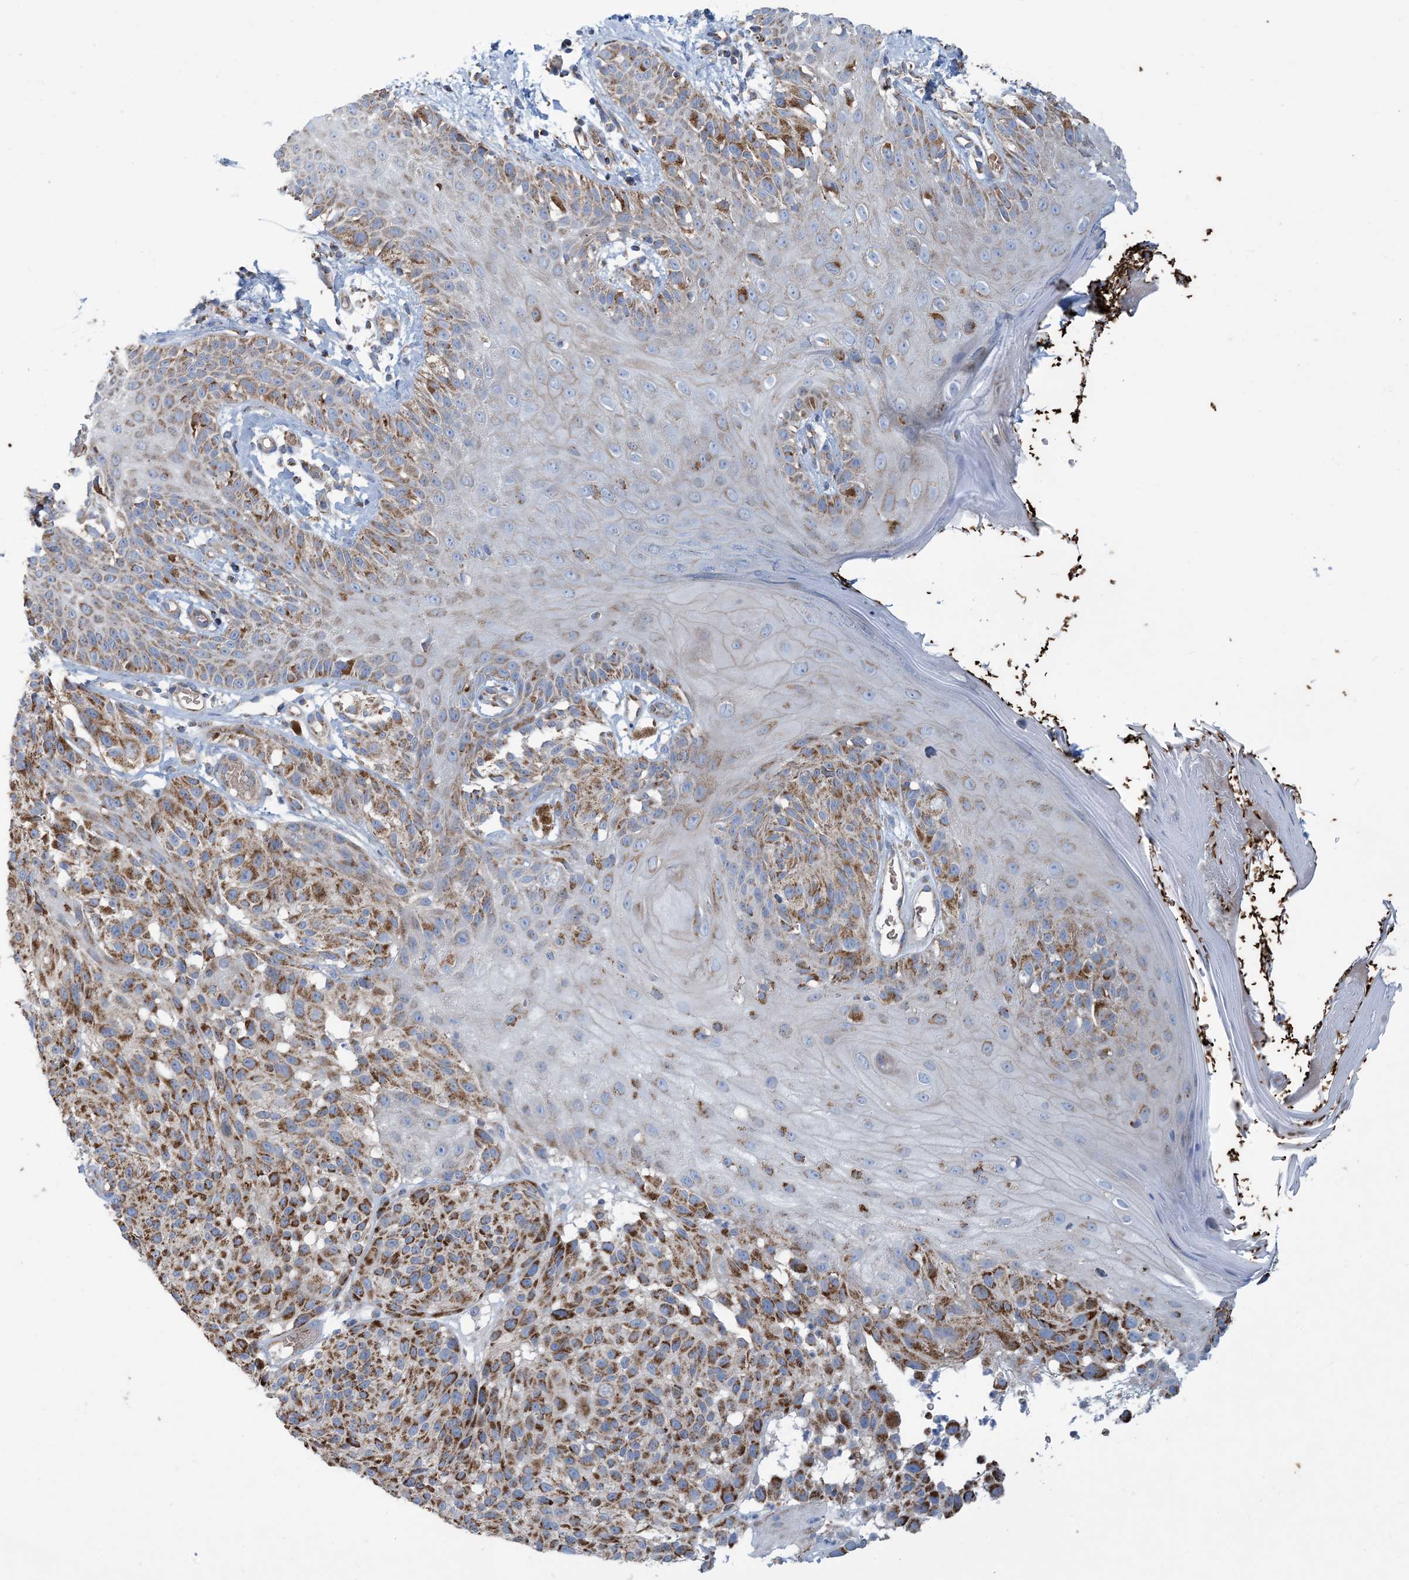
{"staining": {"intensity": "strong", "quantity": ">75%", "location": "cytoplasmic/membranous"}, "tissue": "melanoma", "cell_type": "Tumor cells", "image_type": "cancer", "snomed": [{"axis": "morphology", "description": "Malignant melanoma, NOS"}, {"axis": "topography", "description": "Skin"}], "caption": "Melanoma stained with immunohistochemistry (IHC) displays strong cytoplasmic/membranous expression in about >75% of tumor cells.", "gene": "PHOSPHO2", "patient": {"sex": "male", "age": 83}}